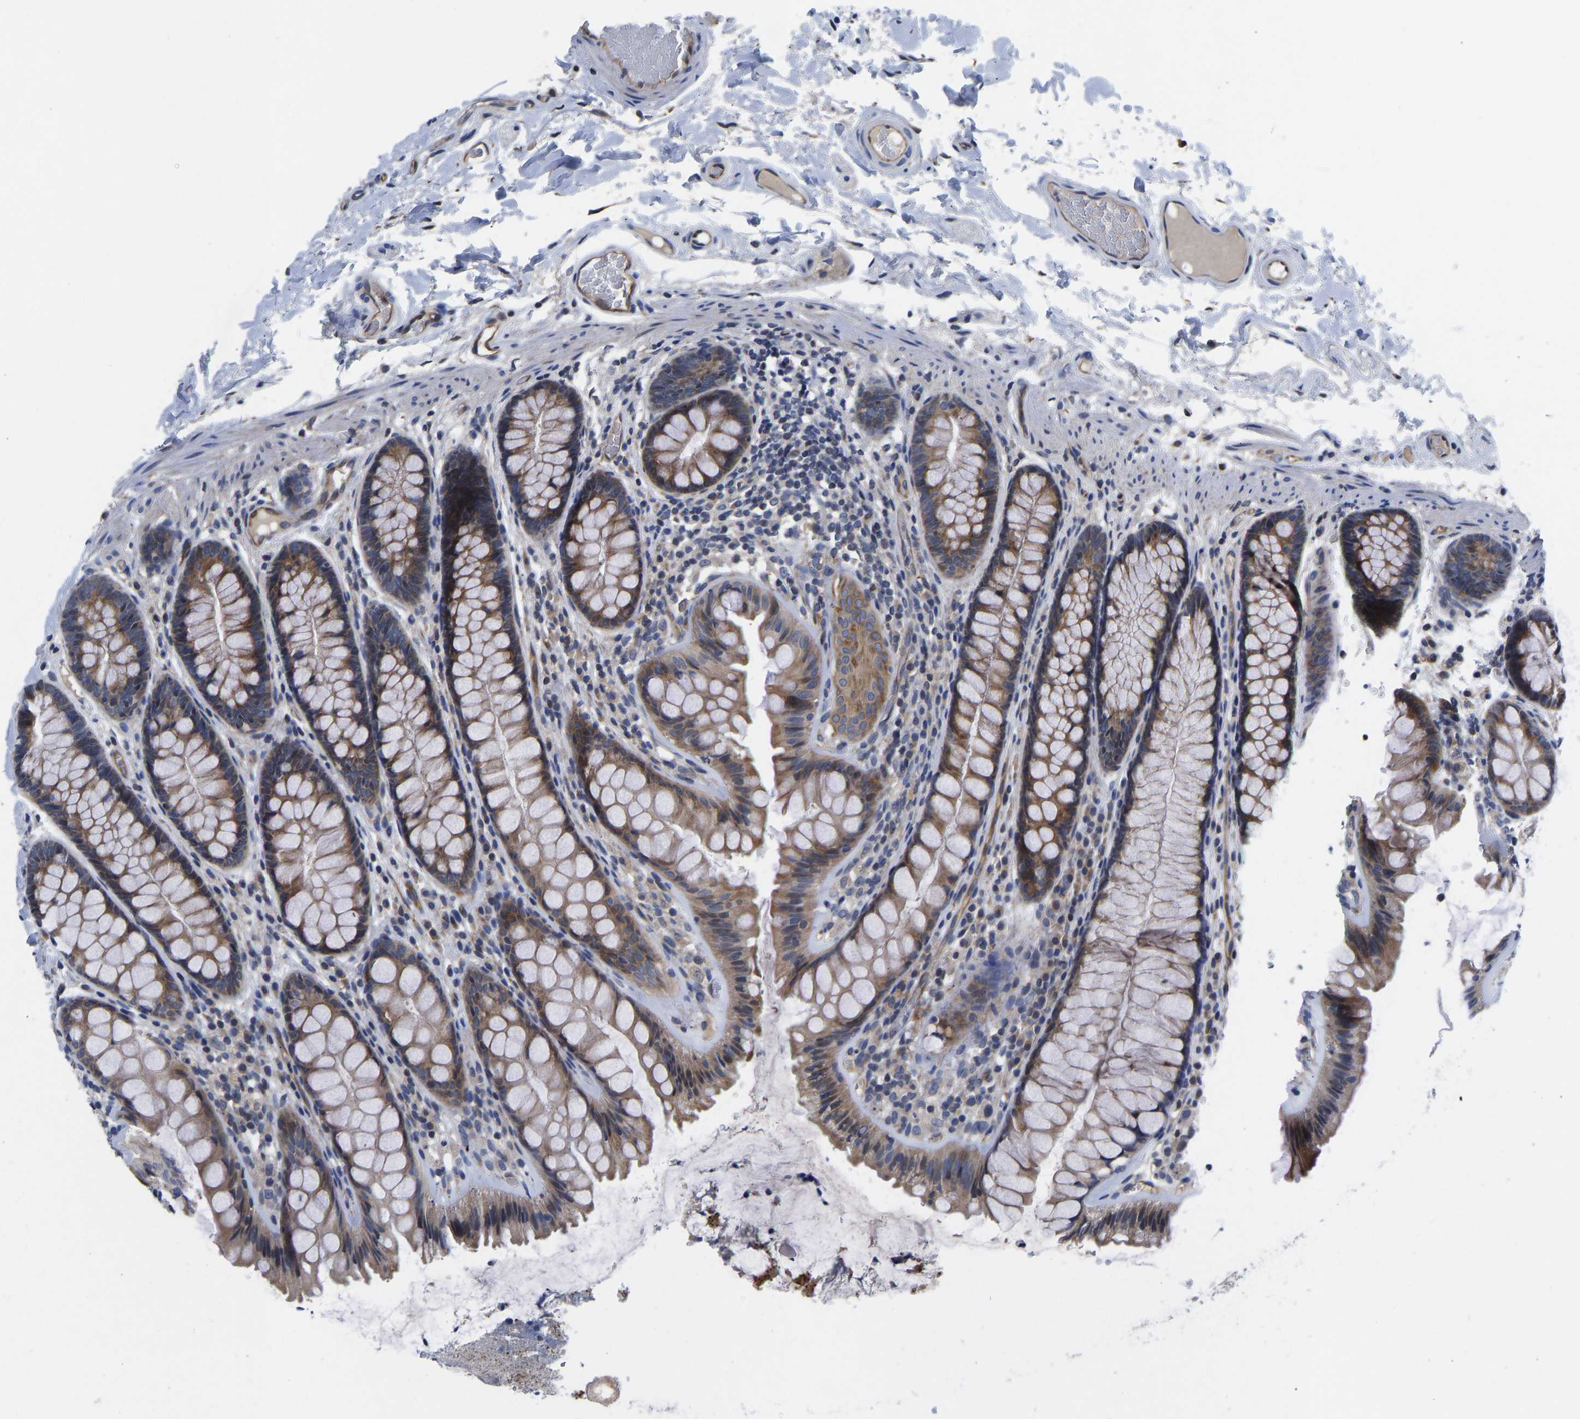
{"staining": {"intensity": "moderate", "quantity": ">75%", "location": "cytoplasmic/membranous"}, "tissue": "colon", "cell_type": "Endothelial cells", "image_type": "normal", "snomed": [{"axis": "morphology", "description": "Normal tissue, NOS"}, {"axis": "topography", "description": "Colon"}], "caption": "Brown immunohistochemical staining in normal human colon demonstrates moderate cytoplasmic/membranous positivity in approximately >75% of endothelial cells. (DAB IHC, brown staining for protein, blue staining for nuclei).", "gene": "FRRS1", "patient": {"sex": "female", "age": 56}}